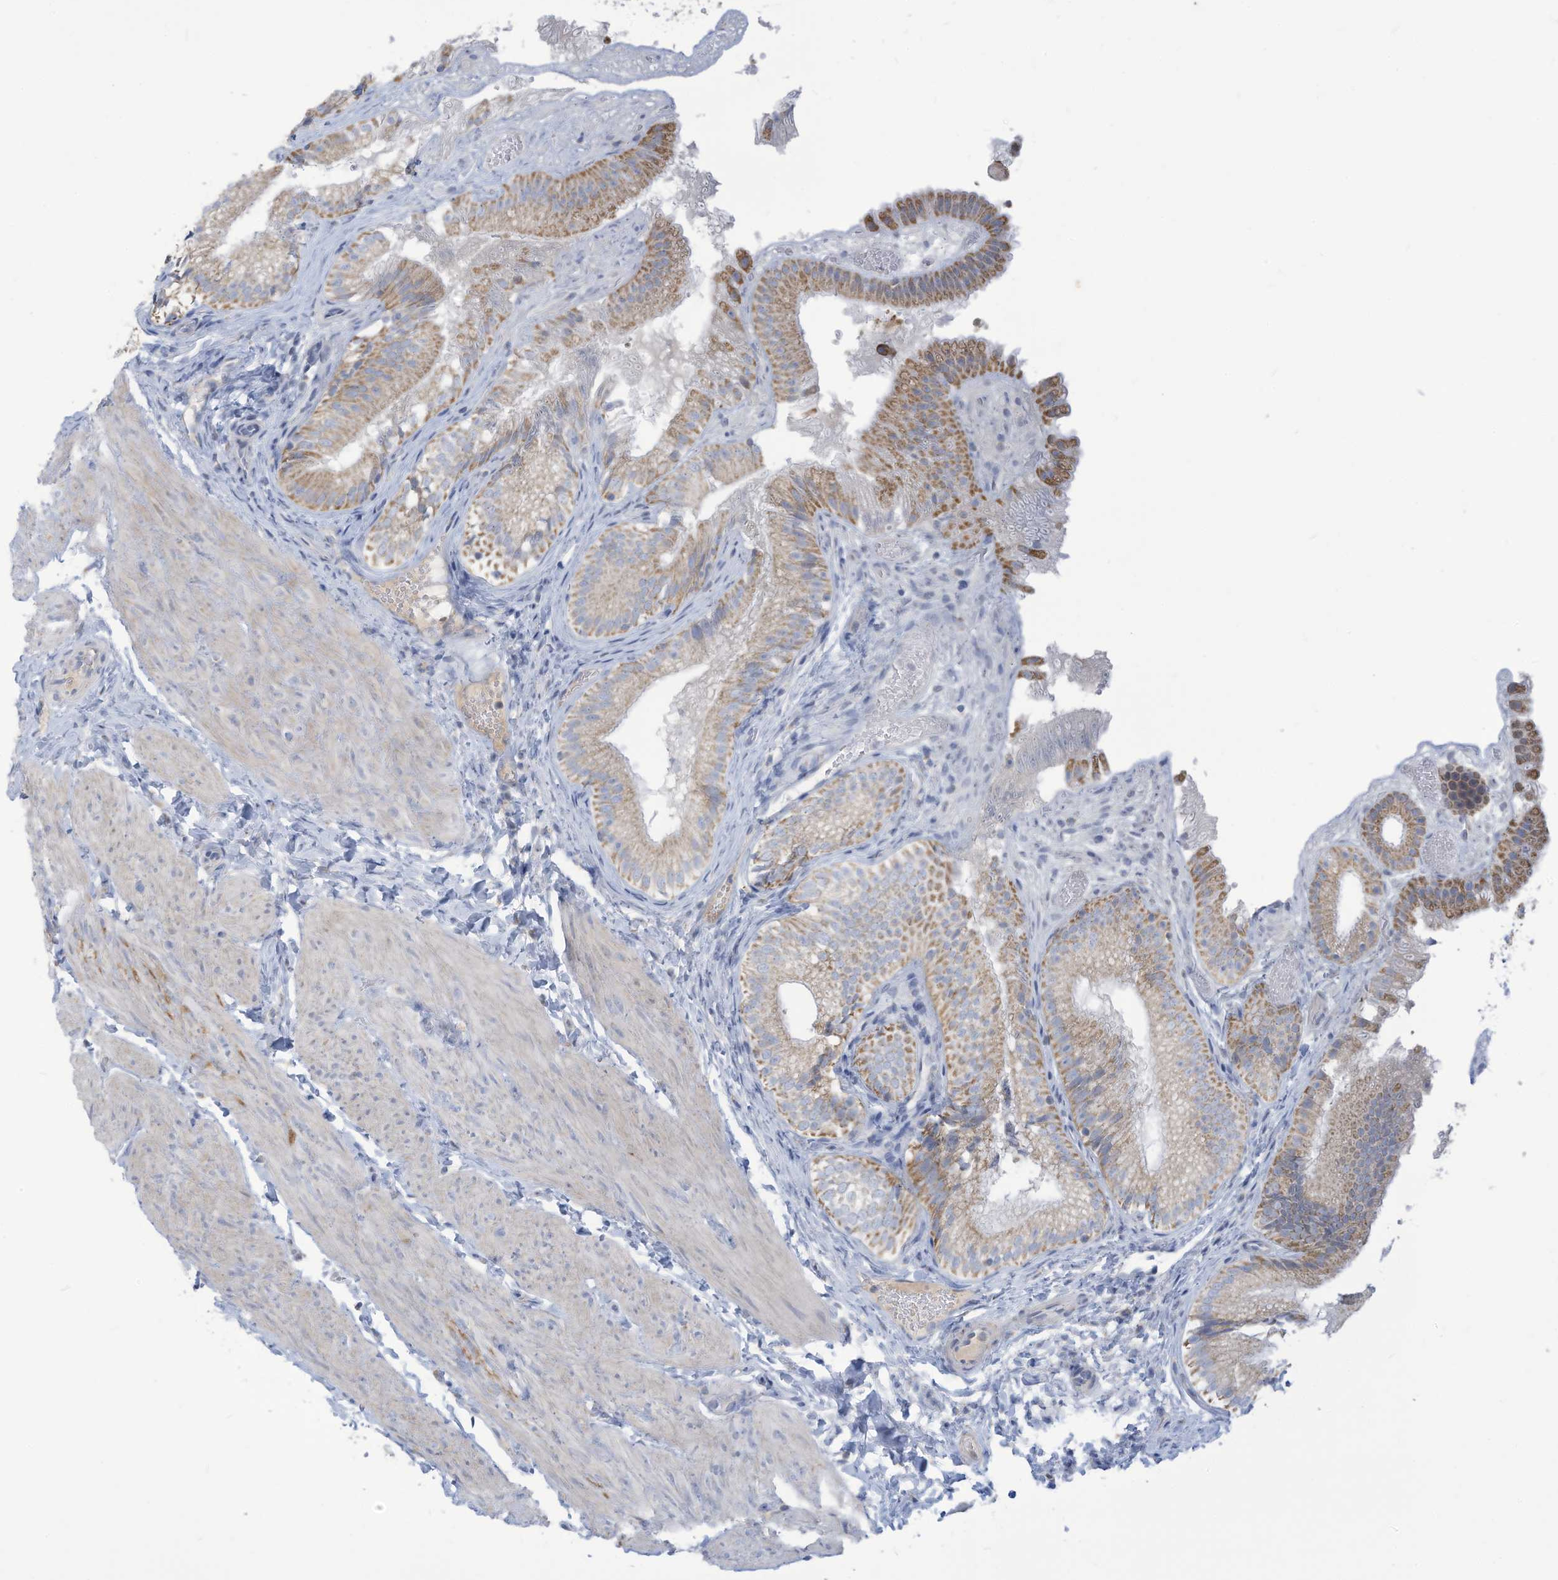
{"staining": {"intensity": "moderate", "quantity": "25%-75%", "location": "cytoplasmic/membranous"}, "tissue": "gallbladder", "cell_type": "Glandular cells", "image_type": "normal", "snomed": [{"axis": "morphology", "description": "Normal tissue, NOS"}, {"axis": "topography", "description": "Gallbladder"}], "caption": "Approximately 25%-75% of glandular cells in normal gallbladder display moderate cytoplasmic/membranous protein staining as visualized by brown immunohistochemical staining.", "gene": "NLN", "patient": {"sex": "female", "age": 30}}